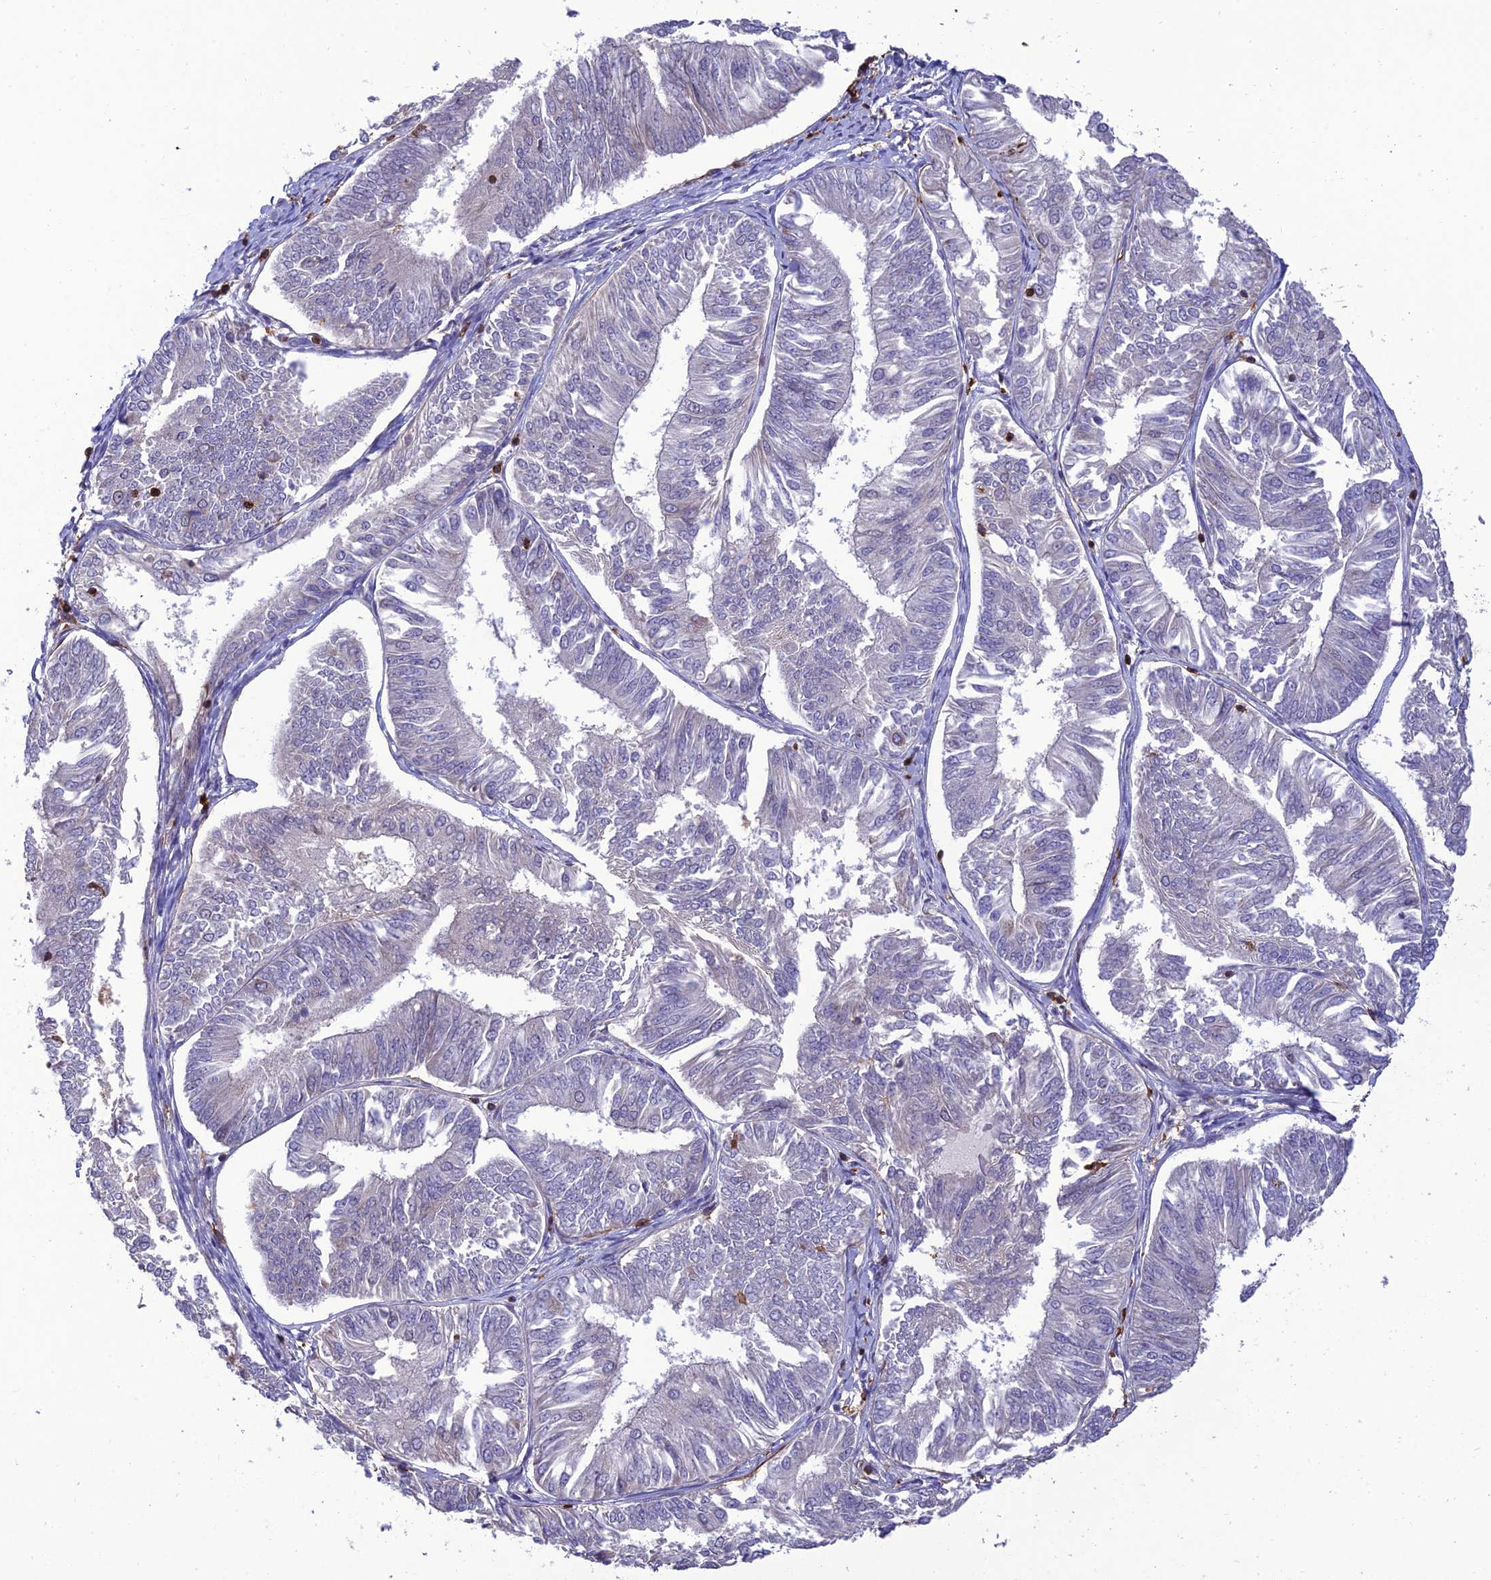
{"staining": {"intensity": "negative", "quantity": "none", "location": "none"}, "tissue": "endometrial cancer", "cell_type": "Tumor cells", "image_type": "cancer", "snomed": [{"axis": "morphology", "description": "Adenocarcinoma, NOS"}, {"axis": "topography", "description": "Endometrium"}], "caption": "Protein analysis of adenocarcinoma (endometrial) shows no significant staining in tumor cells. The staining is performed using DAB brown chromogen with nuclei counter-stained in using hematoxylin.", "gene": "FAM76A", "patient": {"sex": "female", "age": 58}}